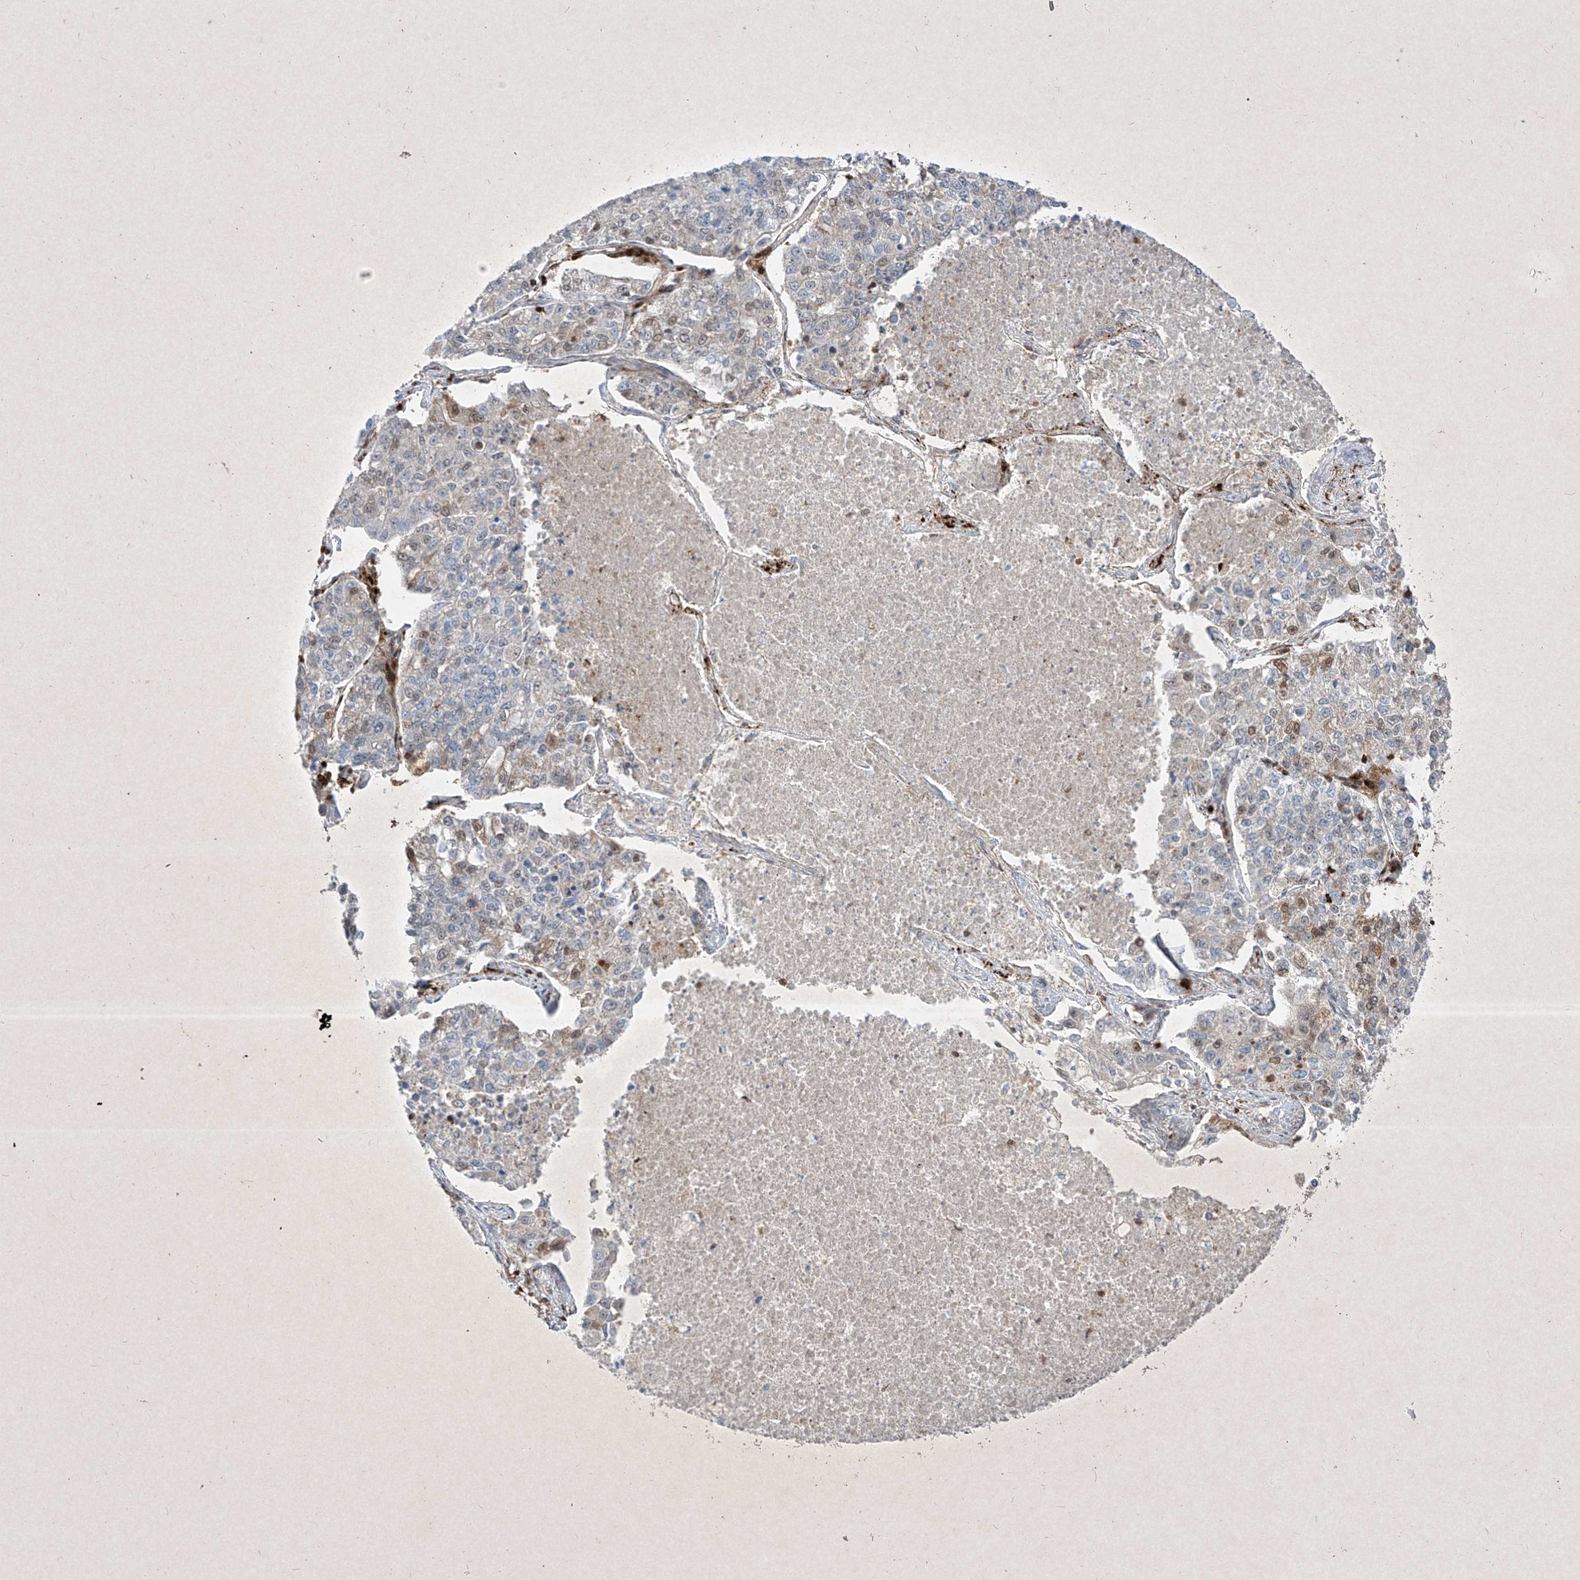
{"staining": {"intensity": "moderate", "quantity": "<25%", "location": "cytoplasmic/membranous,nuclear"}, "tissue": "lung cancer", "cell_type": "Tumor cells", "image_type": "cancer", "snomed": [{"axis": "morphology", "description": "Adenocarcinoma, NOS"}, {"axis": "topography", "description": "Lung"}], "caption": "The photomicrograph demonstrates a brown stain indicating the presence of a protein in the cytoplasmic/membranous and nuclear of tumor cells in adenocarcinoma (lung).", "gene": "PSMB10", "patient": {"sex": "male", "age": 49}}